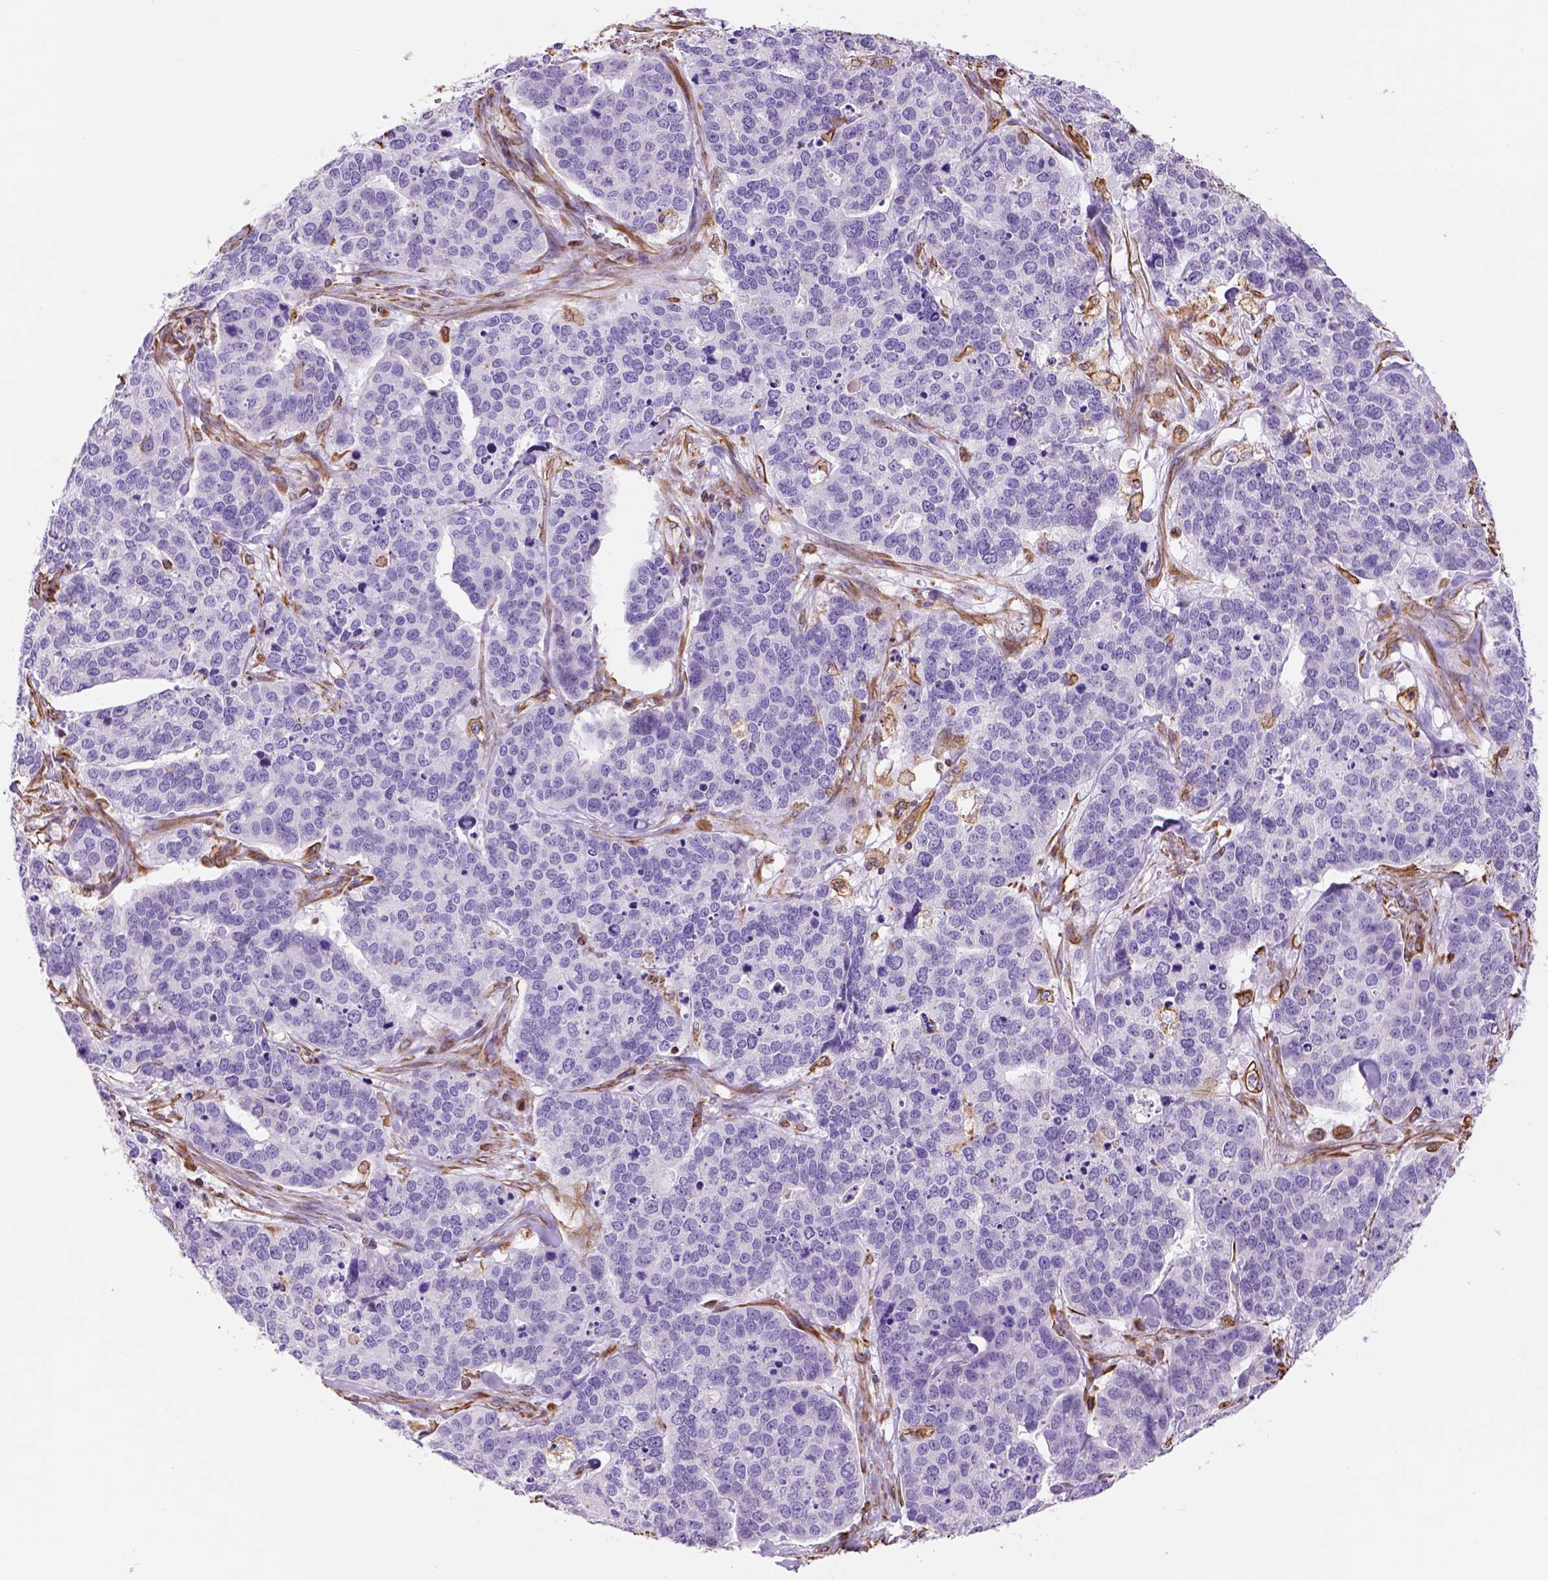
{"staining": {"intensity": "negative", "quantity": "none", "location": "none"}, "tissue": "ovarian cancer", "cell_type": "Tumor cells", "image_type": "cancer", "snomed": [{"axis": "morphology", "description": "Carcinoma, endometroid"}, {"axis": "topography", "description": "Ovary"}], "caption": "Immunohistochemical staining of human ovarian endometroid carcinoma exhibits no significant positivity in tumor cells.", "gene": "ZZZ3", "patient": {"sex": "female", "age": 65}}